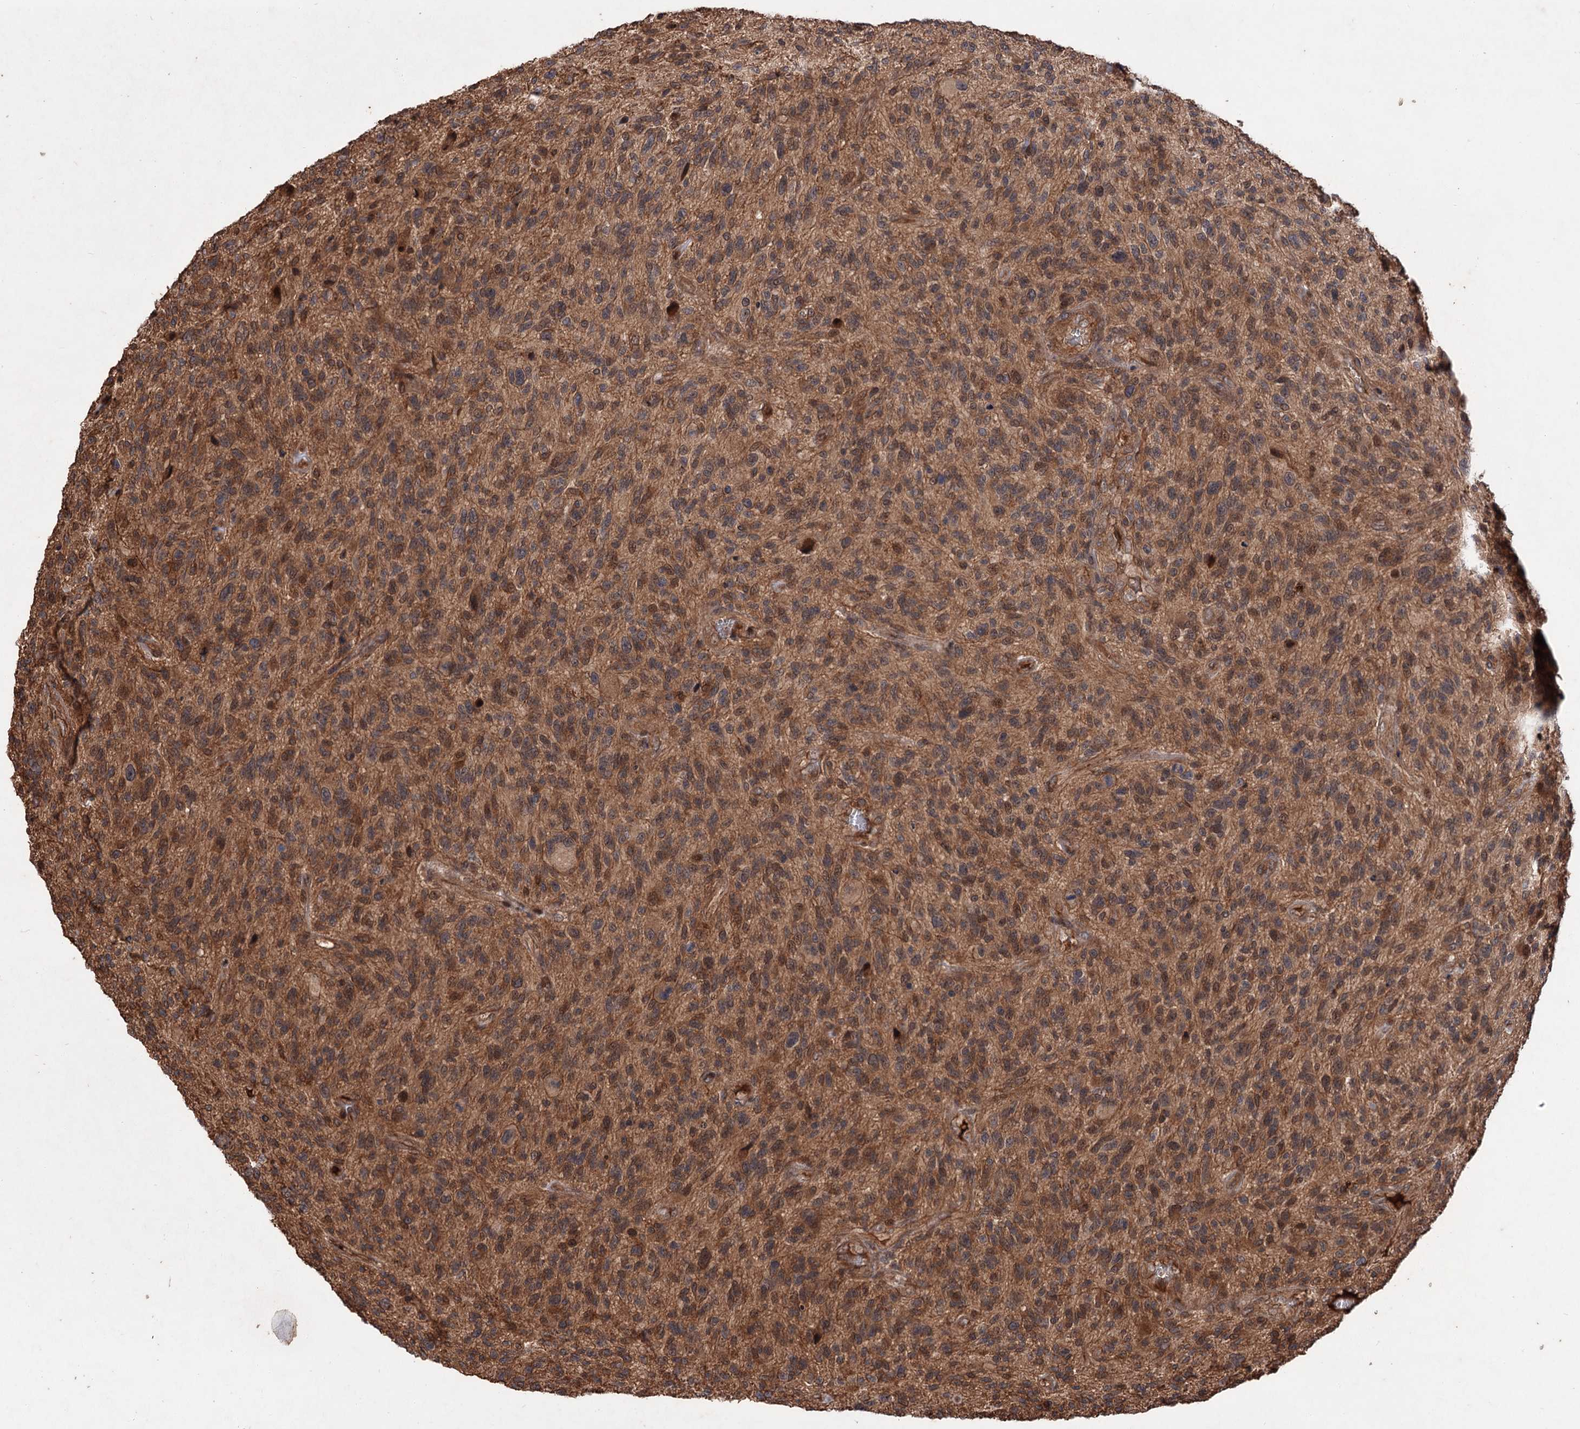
{"staining": {"intensity": "moderate", "quantity": ">75%", "location": "cytoplasmic/membranous"}, "tissue": "glioma", "cell_type": "Tumor cells", "image_type": "cancer", "snomed": [{"axis": "morphology", "description": "Glioma, malignant, High grade"}, {"axis": "topography", "description": "Brain"}], "caption": "Immunohistochemistry (IHC) staining of malignant glioma (high-grade), which demonstrates medium levels of moderate cytoplasmic/membranous expression in about >75% of tumor cells indicating moderate cytoplasmic/membranous protein expression. The staining was performed using DAB (3,3'-diaminobenzidine) (brown) for protein detection and nuclei were counterstained in hematoxylin (blue).", "gene": "ADK", "patient": {"sex": "male", "age": 47}}